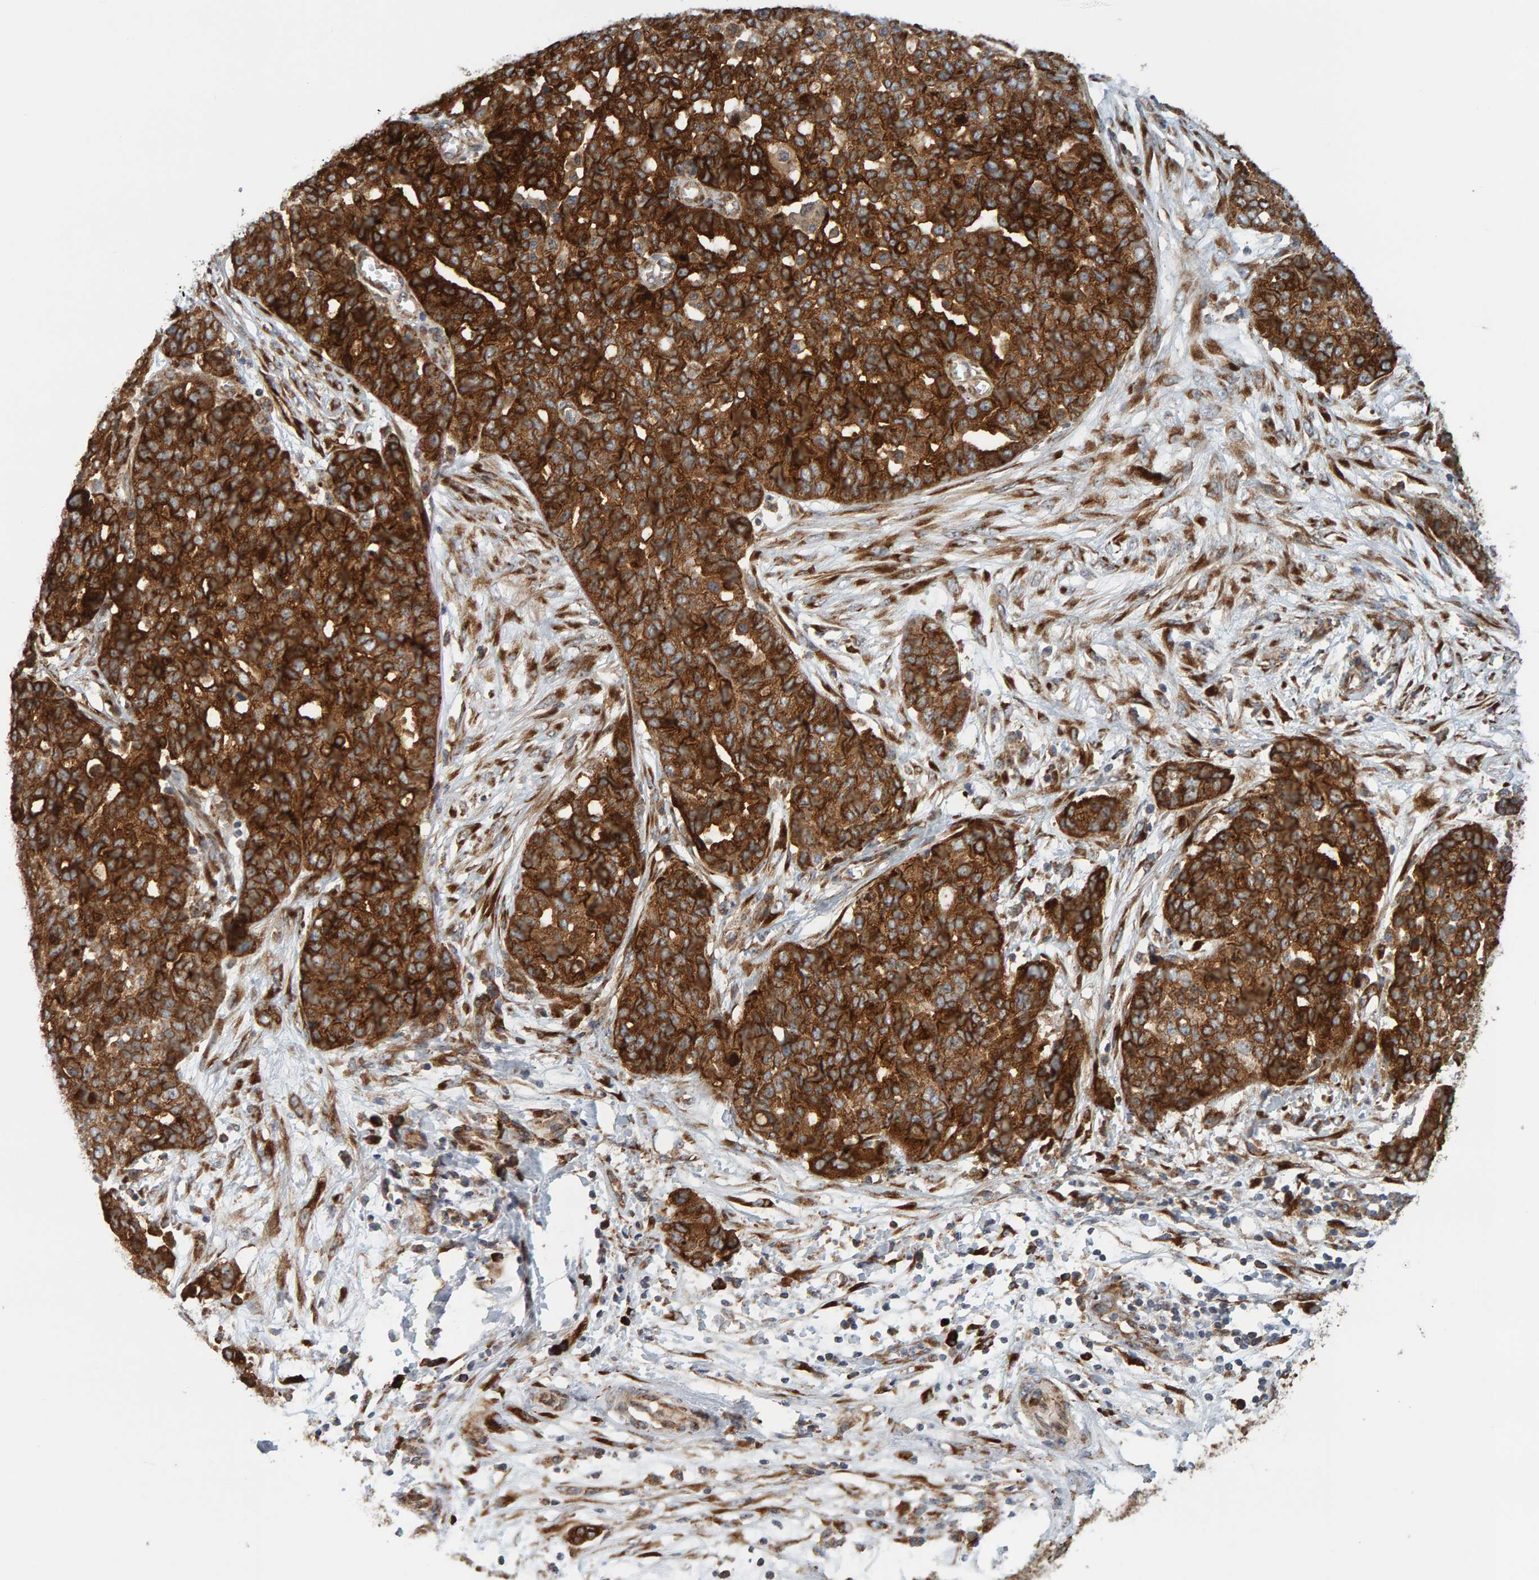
{"staining": {"intensity": "strong", "quantity": ">75%", "location": "cytoplasmic/membranous"}, "tissue": "ovarian cancer", "cell_type": "Tumor cells", "image_type": "cancer", "snomed": [{"axis": "morphology", "description": "Cystadenocarcinoma, serous, NOS"}, {"axis": "topography", "description": "Soft tissue"}, {"axis": "topography", "description": "Ovary"}], "caption": "Ovarian cancer (serous cystadenocarcinoma) stained with IHC reveals strong cytoplasmic/membranous staining in about >75% of tumor cells. The protein is stained brown, and the nuclei are stained in blue (DAB (3,3'-diaminobenzidine) IHC with brightfield microscopy, high magnification).", "gene": "BAIAP2", "patient": {"sex": "female", "age": 57}}